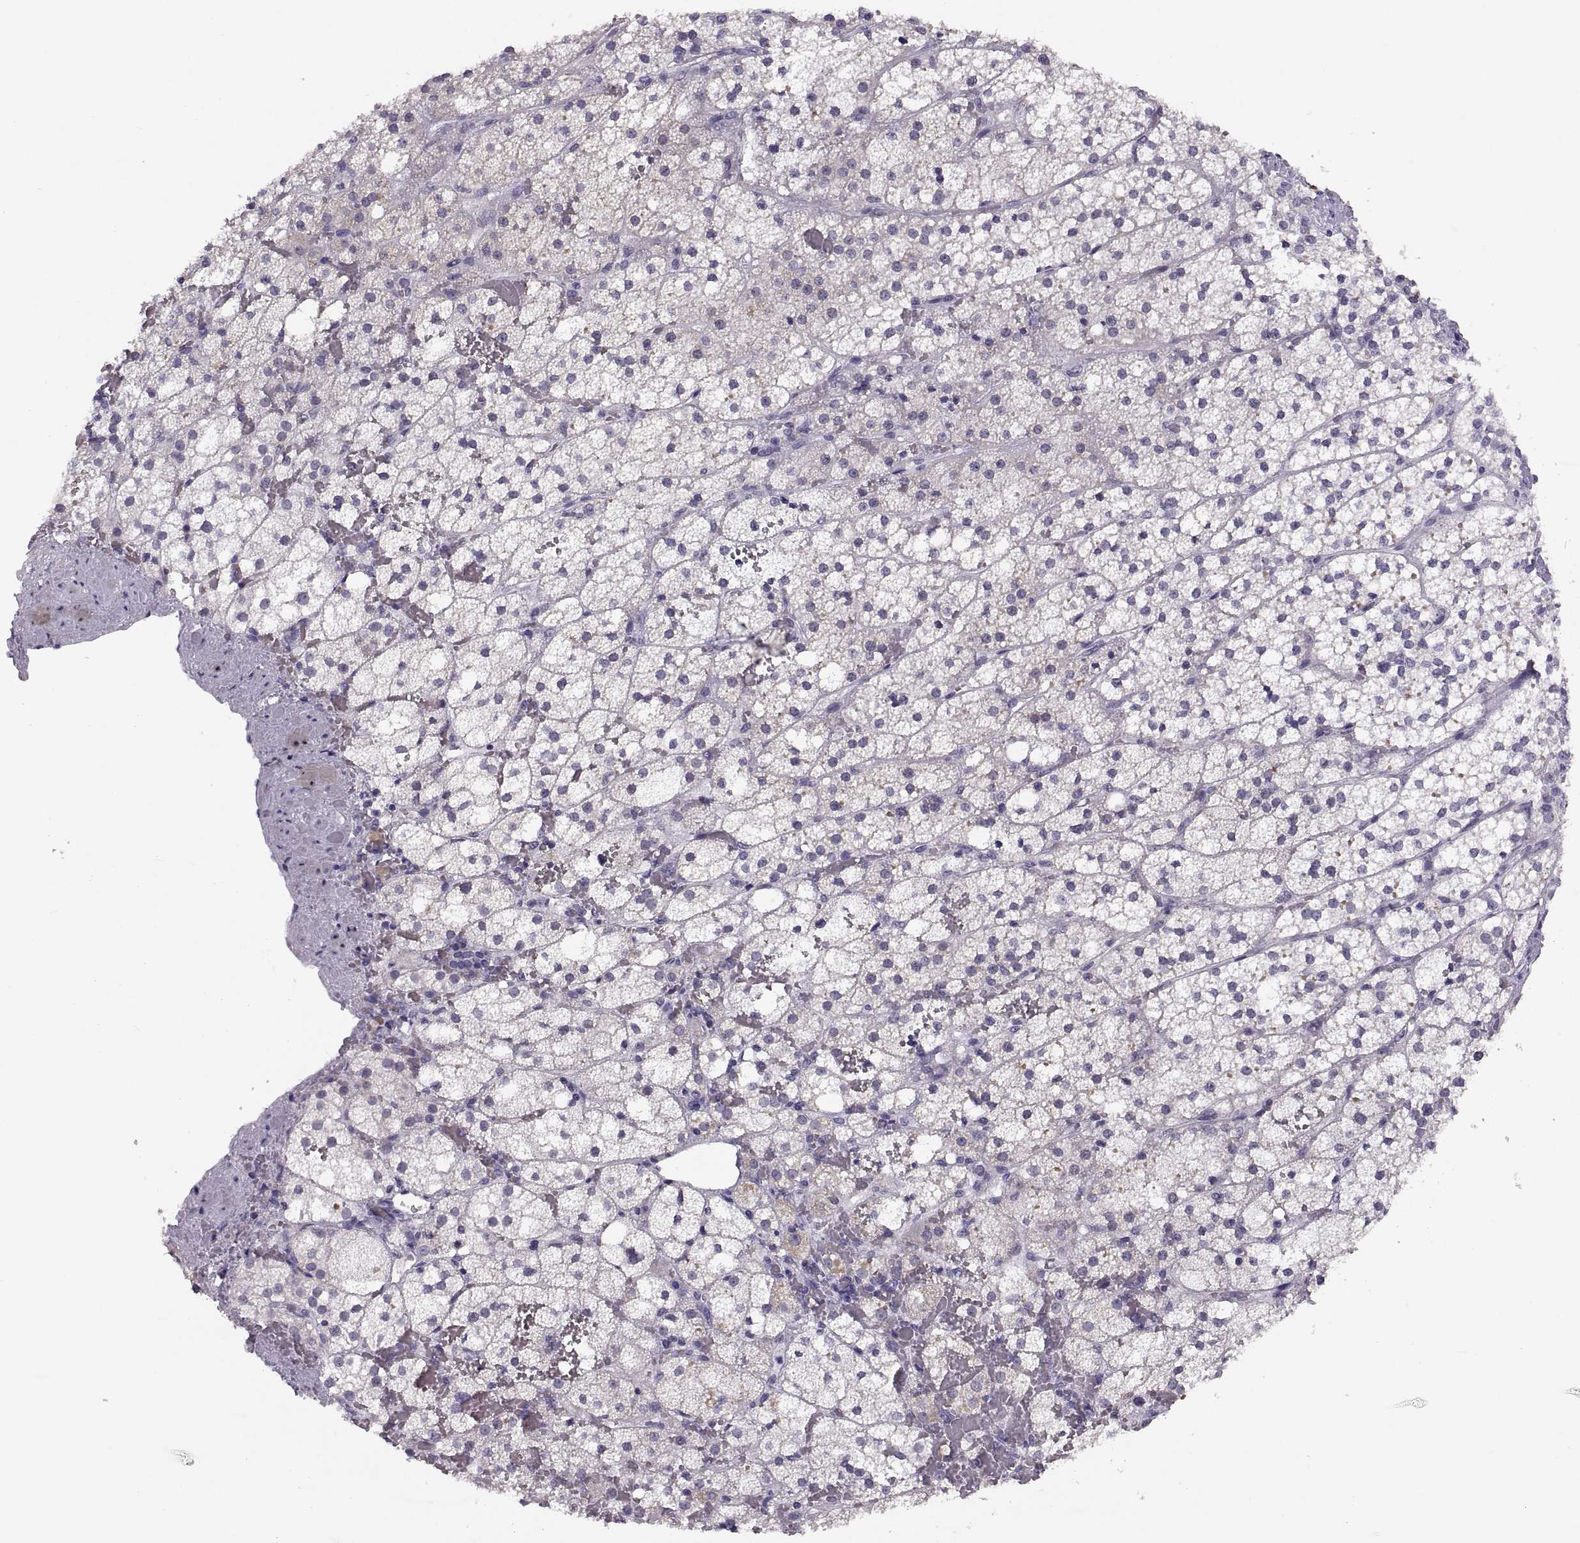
{"staining": {"intensity": "negative", "quantity": "none", "location": "none"}, "tissue": "adrenal gland", "cell_type": "Glandular cells", "image_type": "normal", "snomed": [{"axis": "morphology", "description": "Normal tissue, NOS"}, {"axis": "topography", "description": "Adrenal gland"}], "caption": "Immunohistochemistry image of unremarkable adrenal gland: adrenal gland stained with DAB (3,3'-diaminobenzidine) demonstrates no significant protein expression in glandular cells.", "gene": "ADH6", "patient": {"sex": "male", "age": 53}}